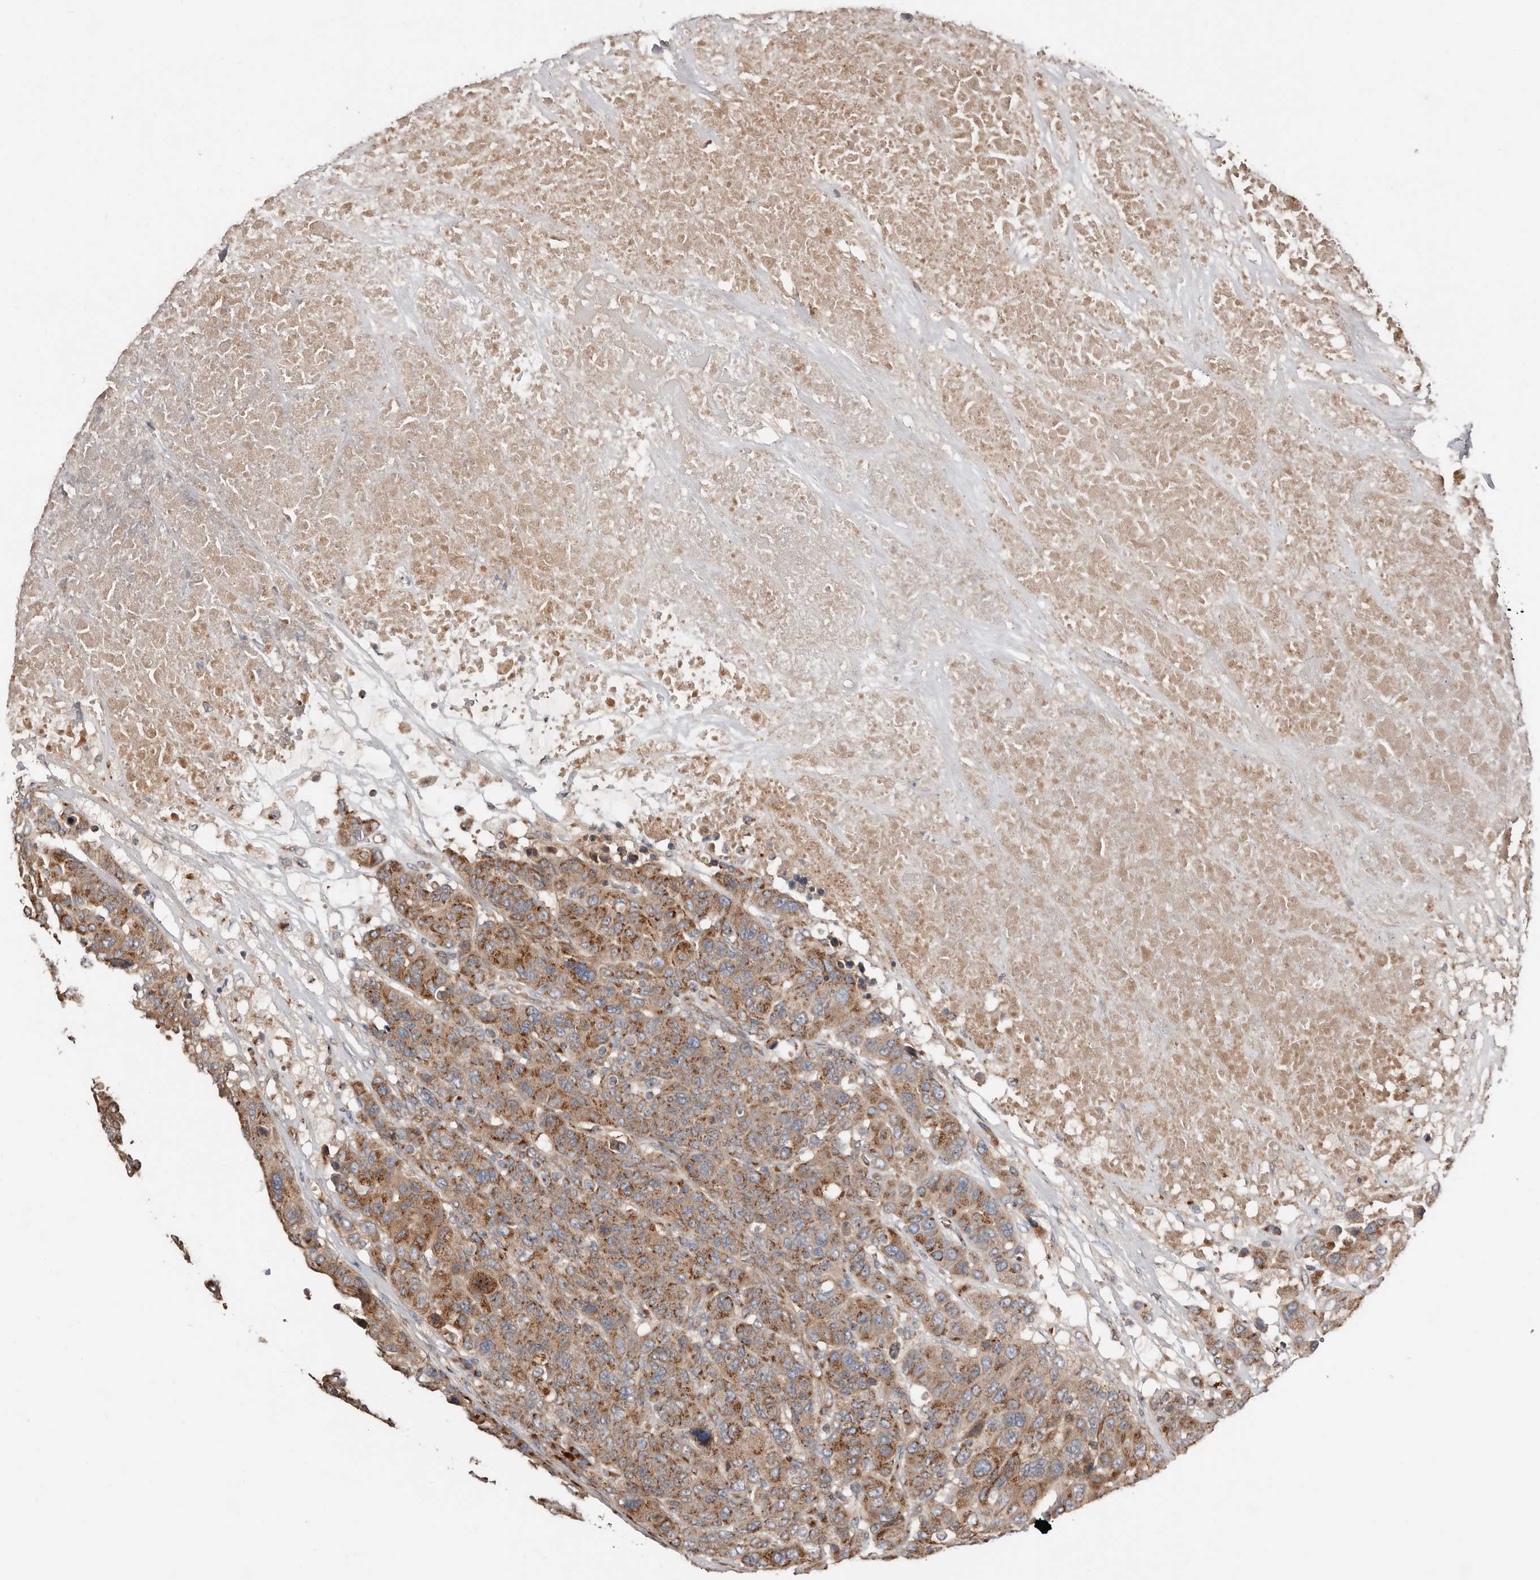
{"staining": {"intensity": "moderate", "quantity": ">75%", "location": "cytoplasmic/membranous"}, "tissue": "breast cancer", "cell_type": "Tumor cells", "image_type": "cancer", "snomed": [{"axis": "morphology", "description": "Duct carcinoma"}, {"axis": "topography", "description": "Breast"}], "caption": "The histopathology image reveals immunohistochemical staining of invasive ductal carcinoma (breast). There is moderate cytoplasmic/membranous expression is present in about >75% of tumor cells.", "gene": "COG1", "patient": {"sex": "female", "age": 37}}